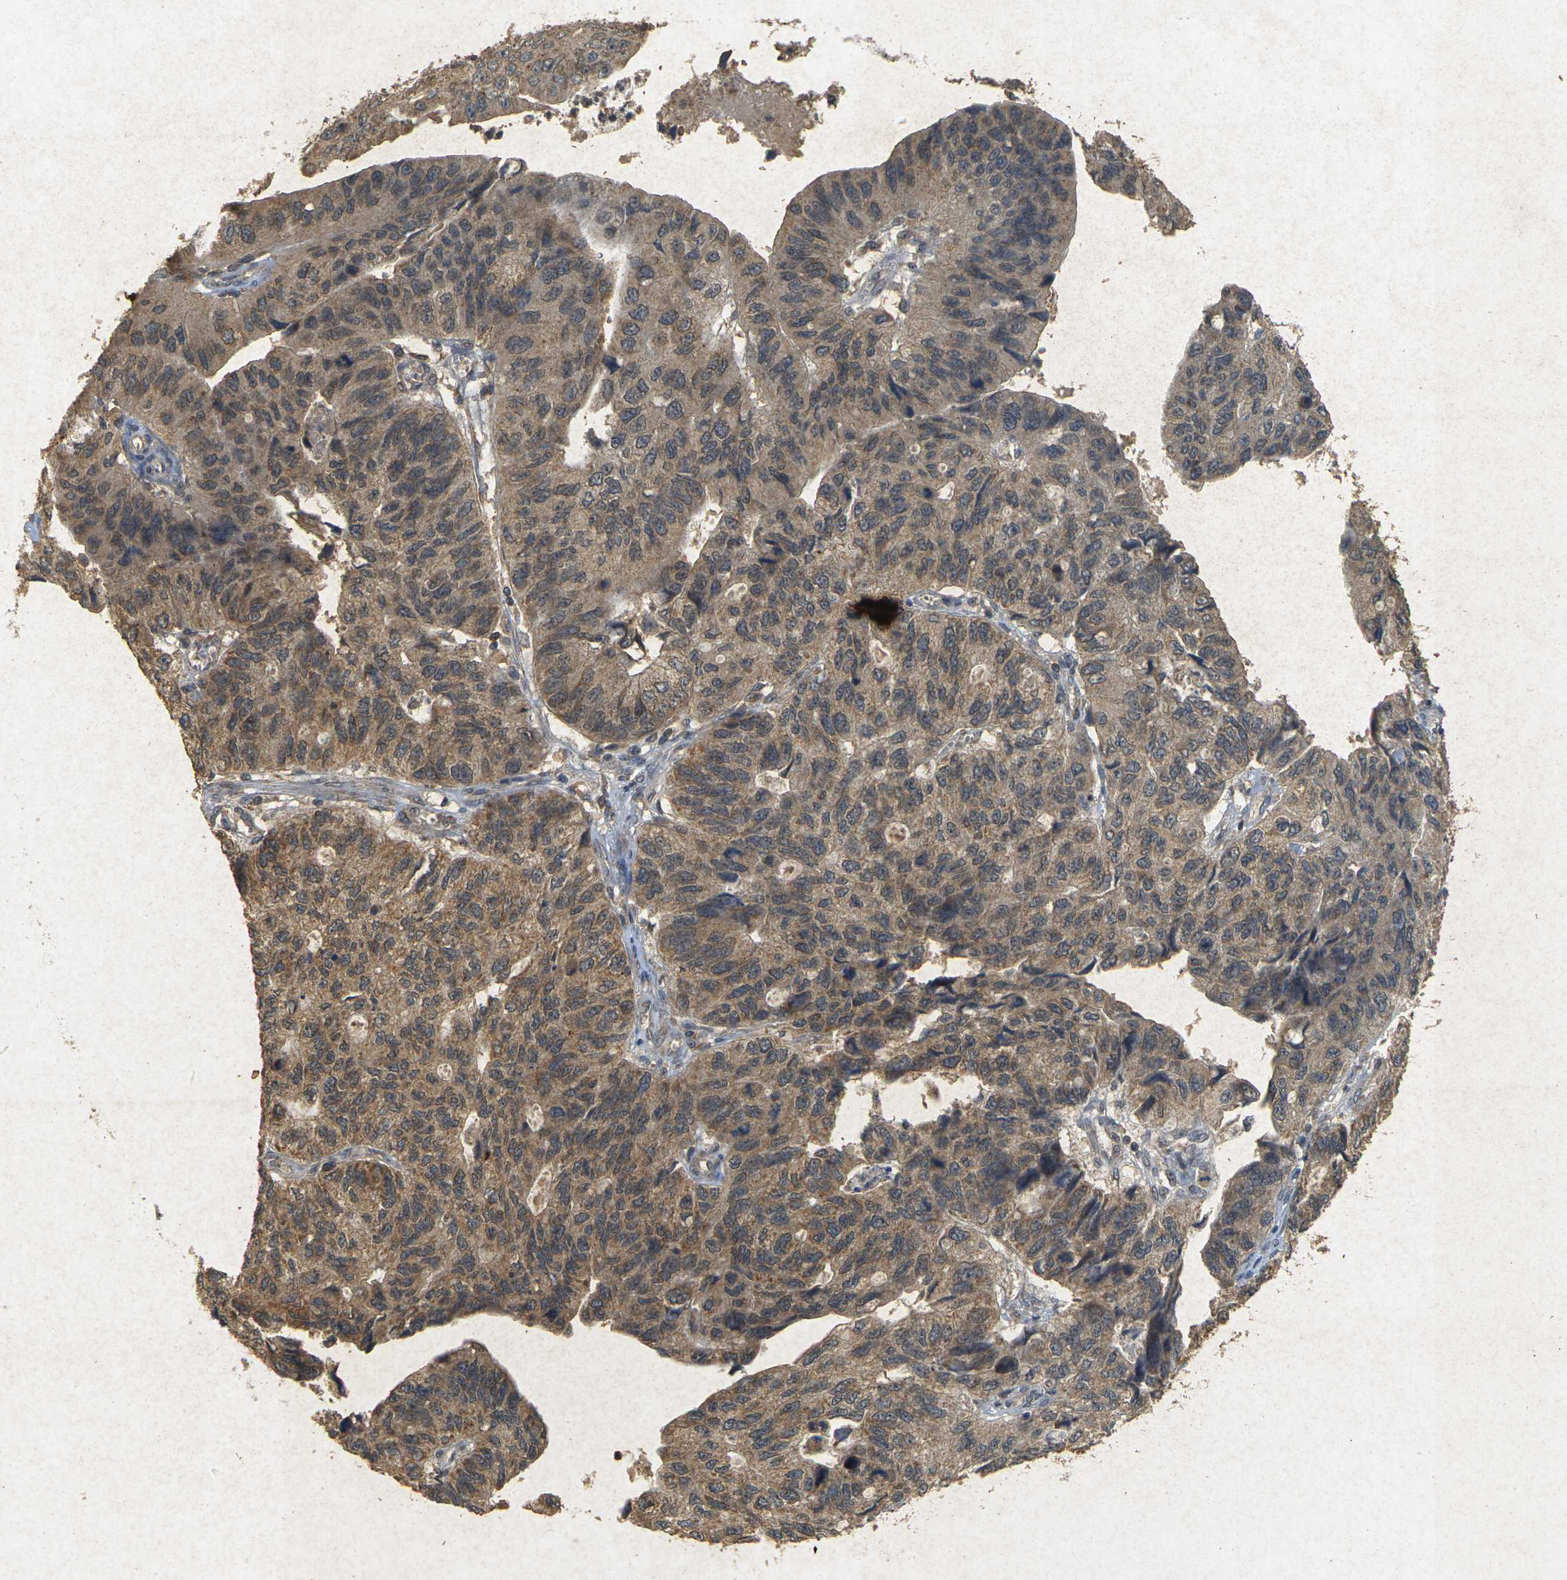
{"staining": {"intensity": "moderate", "quantity": ">75%", "location": "cytoplasmic/membranous"}, "tissue": "stomach cancer", "cell_type": "Tumor cells", "image_type": "cancer", "snomed": [{"axis": "morphology", "description": "Adenocarcinoma, NOS"}, {"axis": "topography", "description": "Stomach"}], "caption": "Immunohistochemical staining of human stomach cancer (adenocarcinoma) exhibits moderate cytoplasmic/membranous protein expression in approximately >75% of tumor cells.", "gene": "ERN1", "patient": {"sex": "male", "age": 59}}